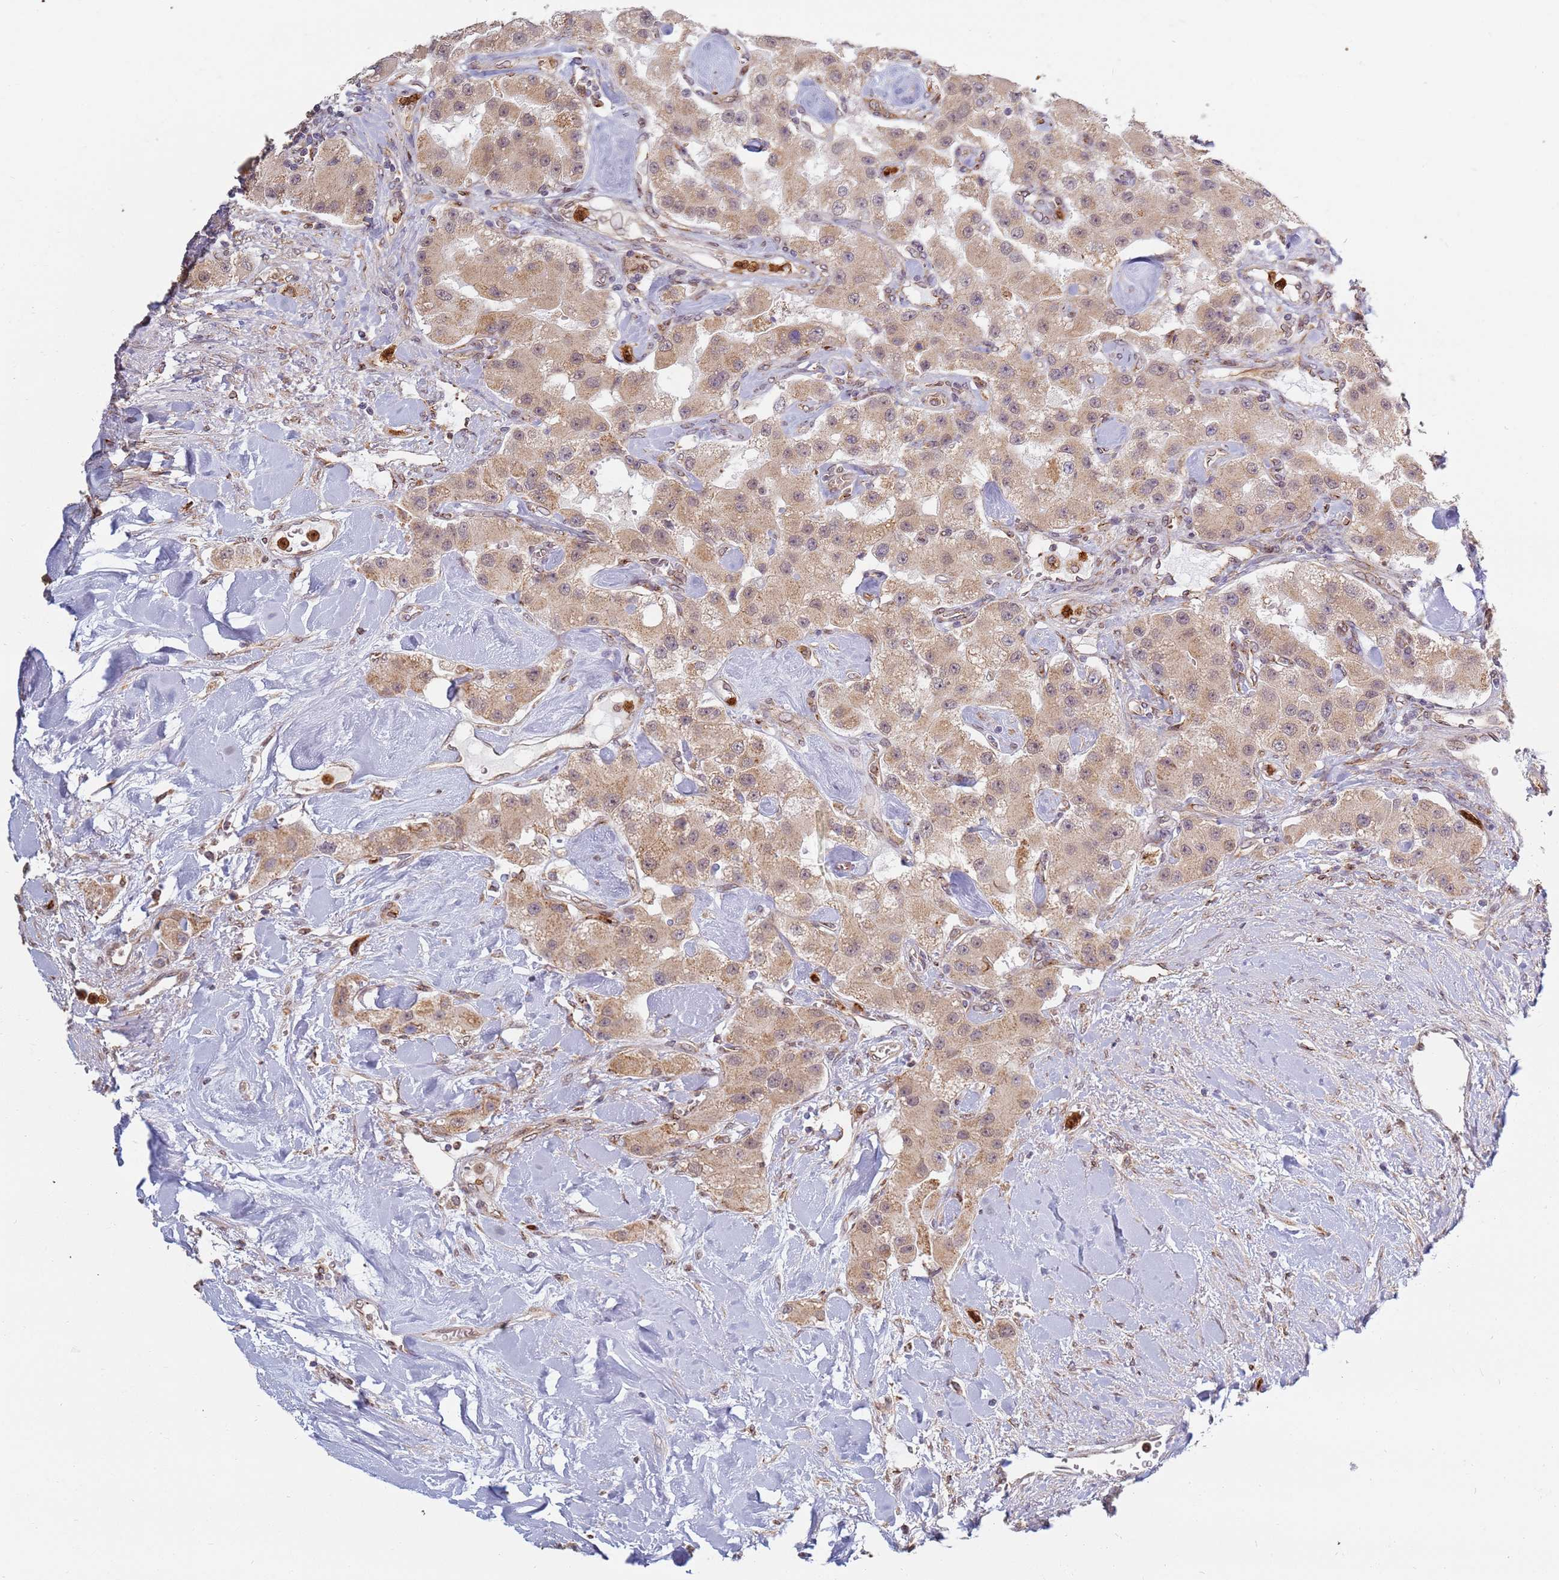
{"staining": {"intensity": "weak", "quantity": ">75%", "location": "cytoplasmic/membranous"}, "tissue": "carcinoid", "cell_type": "Tumor cells", "image_type": "cancer", "snomed": [{"axis": "morphology", "description": "Carcinoid, malignant, NOS"}, {"axis": "topography", "description": "Pancreas"}], "caption": "Weak cytoplasmic/membranous staining for a protein is seen in approximately >75% of tumor cells of carcinoid (malignant) using IHC.", "gene": "CEP170", "patient": {"sex": "male", "age": 41}}